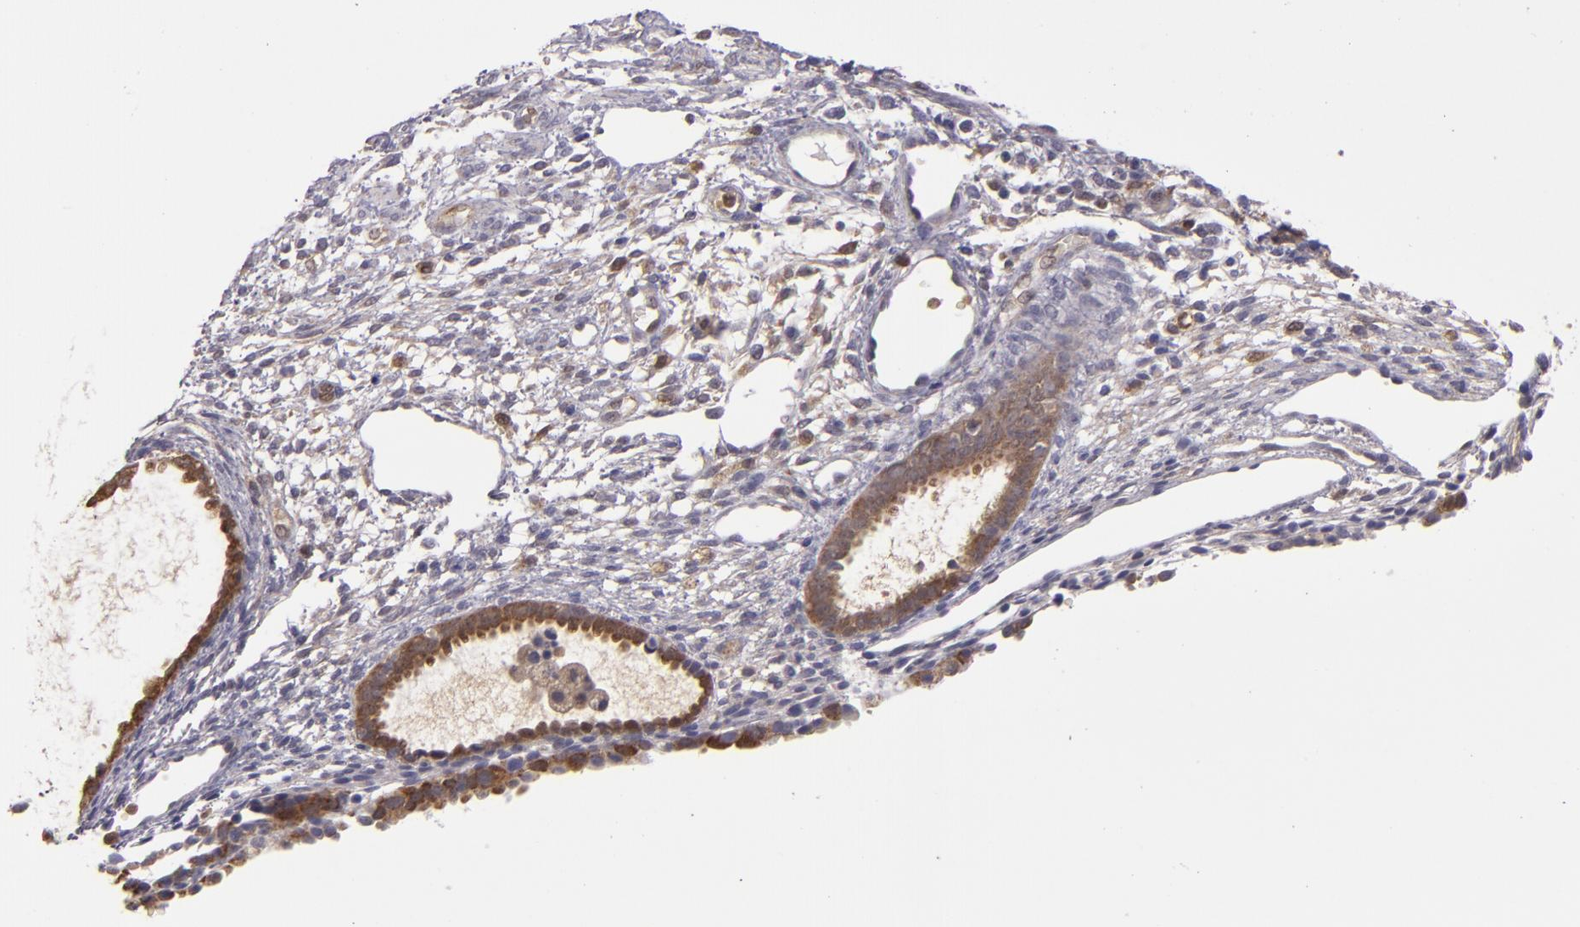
{"staining": {"intensity": "negative", "quantity": "none", "location": "none"}, "tissue": "endometrium", "cell_type": "Cells in endometrial stroma", "image_type": "normal", "snomed": [{"axis": "morphology", "description": "Normal tissue, NOS"}, {"axis": "topography", "description": "Endometrium"}], "caption": "This is an immunohistochemistry micrograph of benign human endometrium. There is no positivity in cells in endometrial stroma.", "gene": "FHIT", "patient": {"sex": "female", "age": 72}}